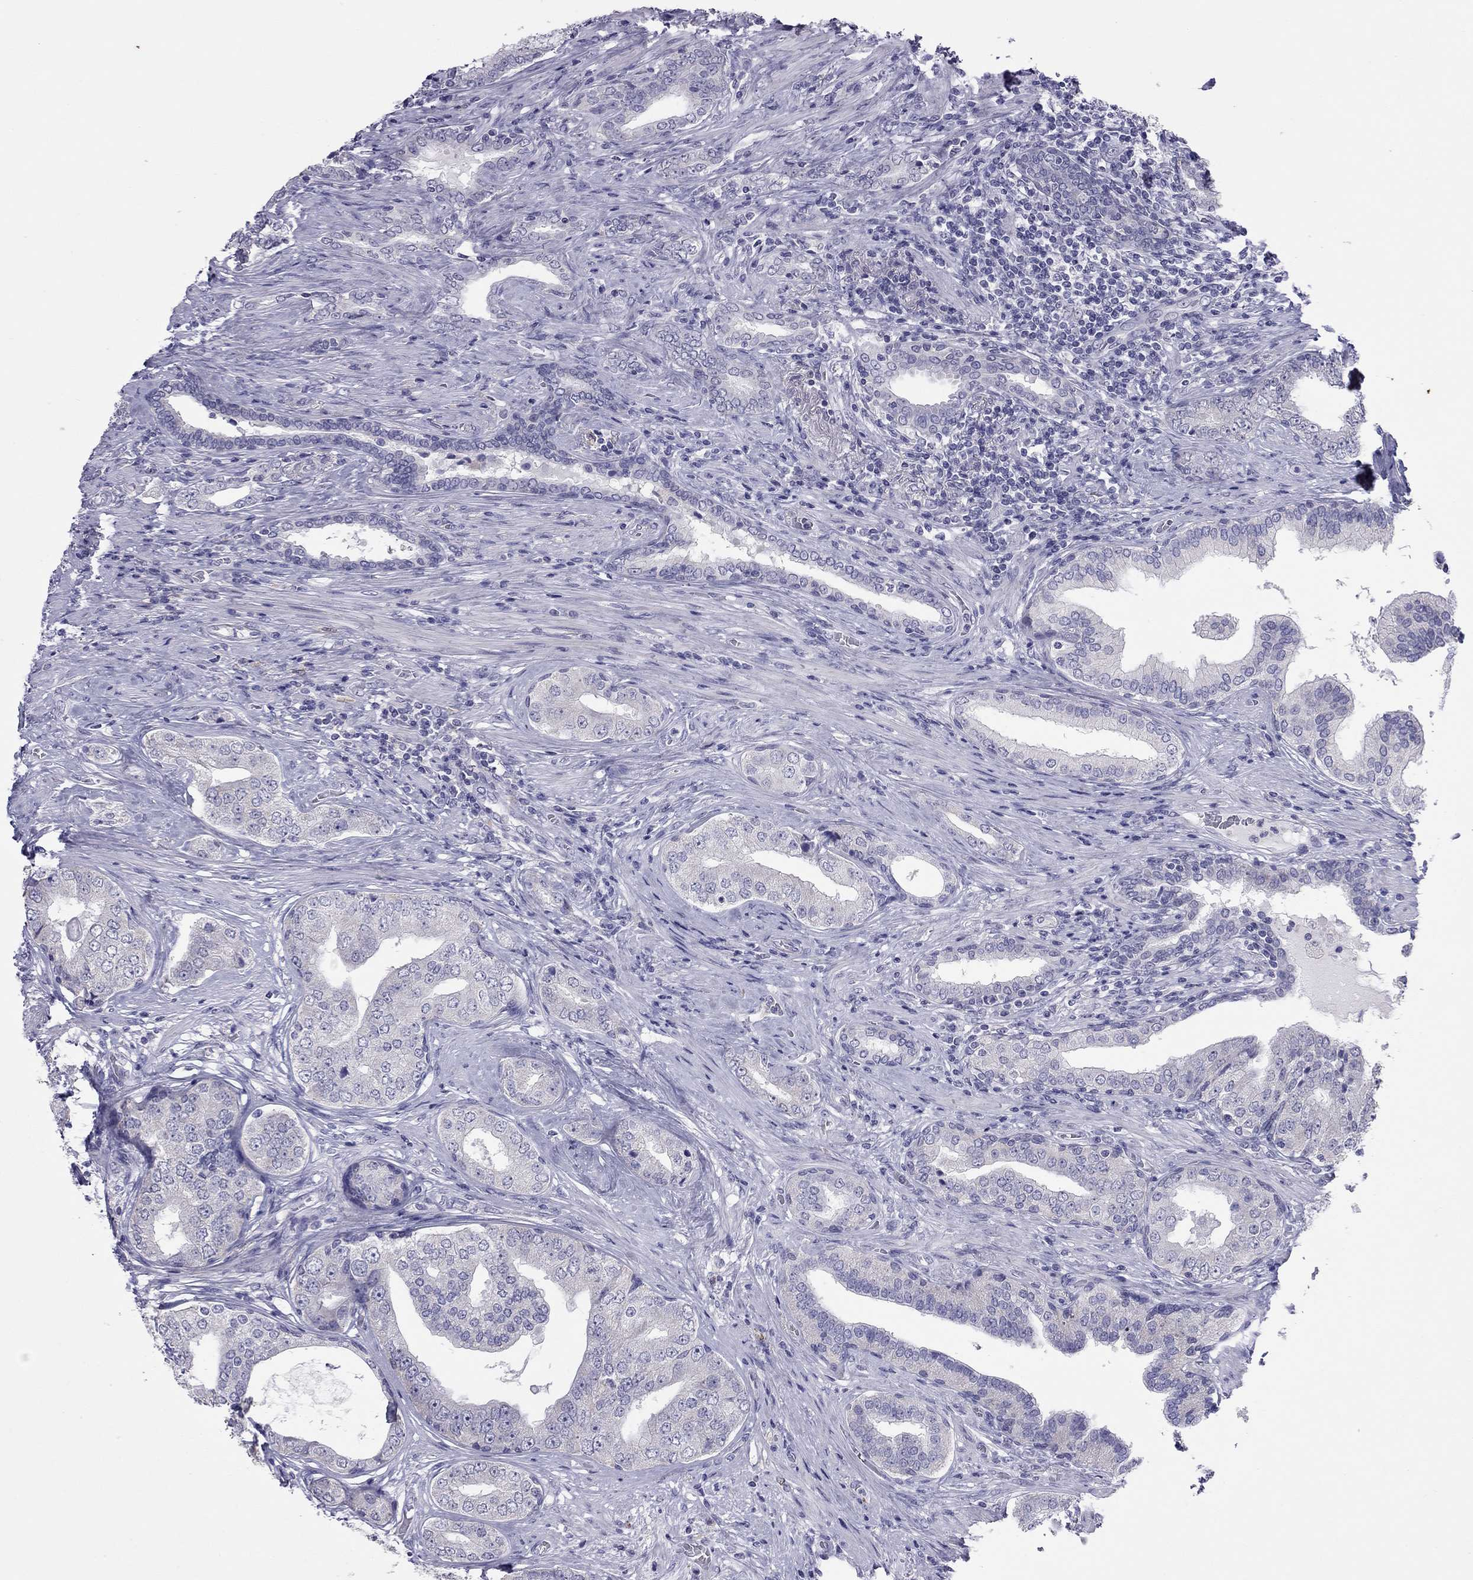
{"staining": {"intensity": "negative", "quantity": "none", "location": "none"}, "tissue": "prostate cancer", "cell_type": "Tumor cells", "image_type": "cancer", "snomed": [{"axis": "morphology", "description": "Adenocarcinoma, Low grade"}, {"axis": "topography", "description": "Prostate and seminal vesicle, NOS"}], "caption": "Human prostate cancer (low-grade adenocarcinoma) stained for a protein using IHC shows no positivity in tumor cells.", "gene": "PPP1R3A", "patient": {"sex": "male", "age": 61}}